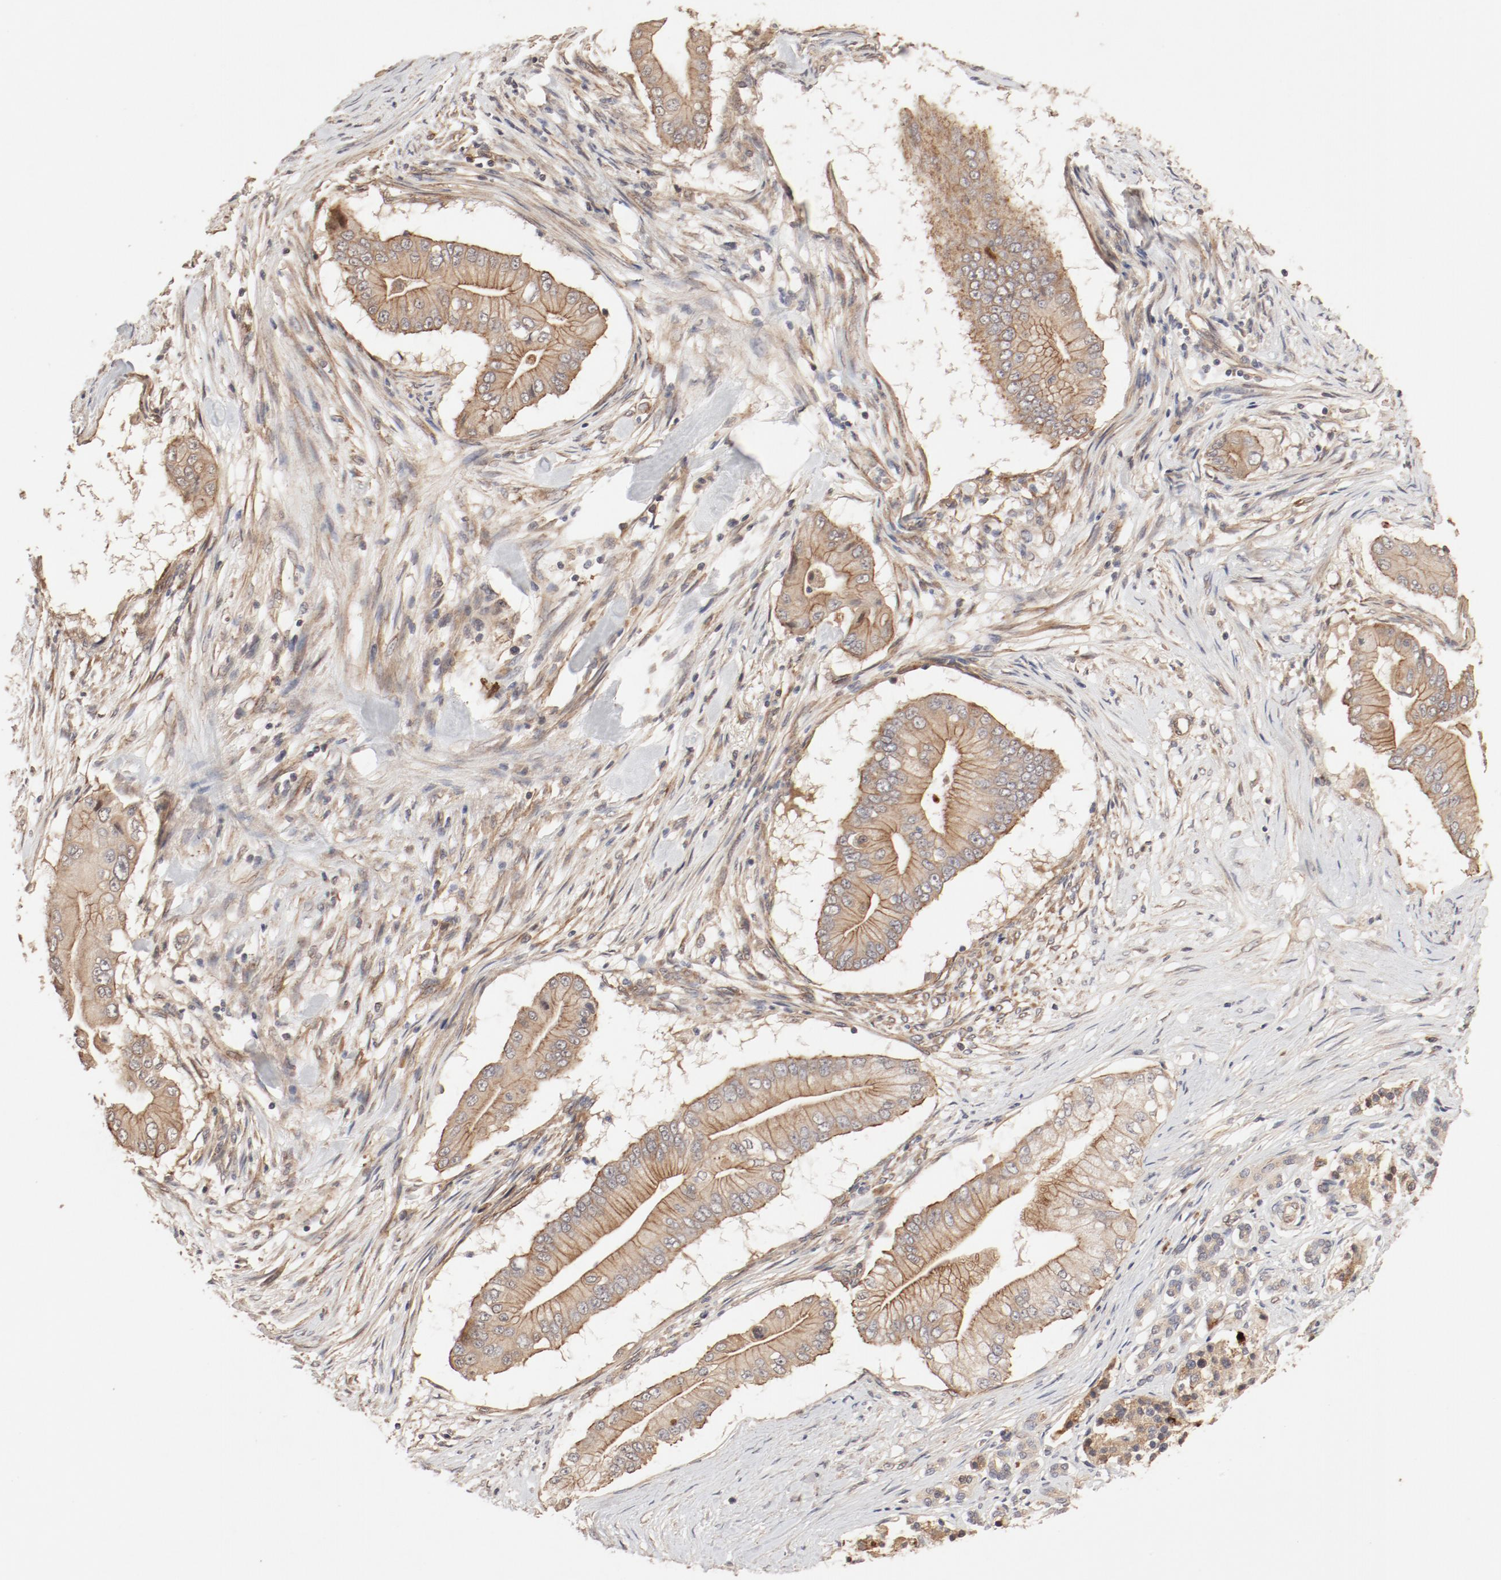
{"staining": {"intensity": "moderate", "quantity": ">75%", "location": "cytoplasmic/membranous"}, "tissue": "pancreatic cancer", "cell_type": "Tumor cells", "image_type": "cancer", "snomed": [{"axis": "morphology", "description": "Adenocarcinoma, NOS"}, {"axis": "topography", "description": "Pancreas"}], "caption": "About >75% of tumor cells in pancreatic cancer demonstrate moderate cytoplasmic/membranous protein staining as visualized by brown immunohistochemical staining.", "gene": "IL3RA", "patient": {"sex": "male", "age": 62}}